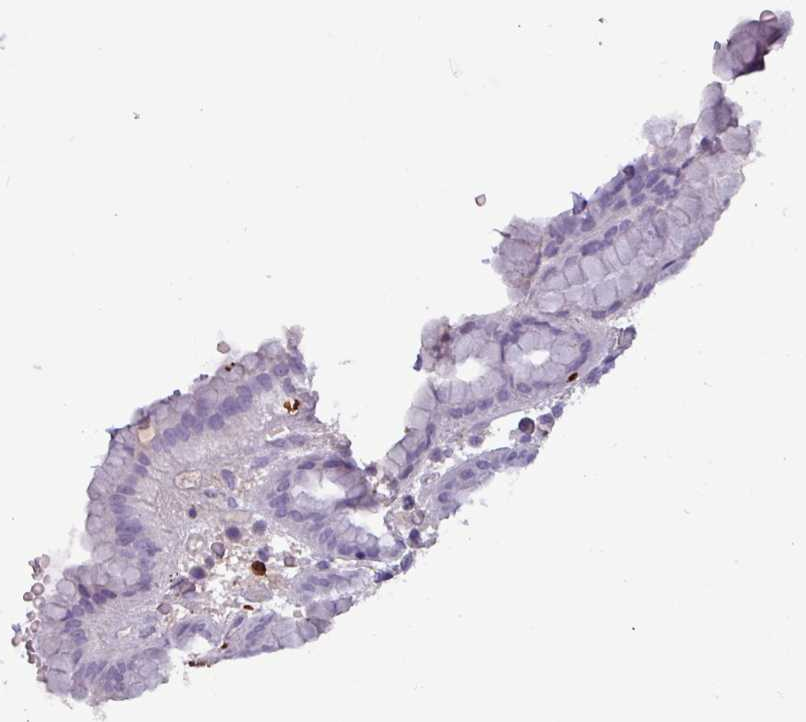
{"staining": {"intensity": "negative", "quantity": "none", "location": "none"}, "tissue": "stomach", "cell_type": "Glandular cells", "image_type": "normal", "snomed": [{"axis": "morphology", "description": "Normal tissue, NOS"}, {"axis": "topography", "description": "Stomach, upper"}, {"axis": "topography", "description": "Stomach, lower"}, {"axis": "topography", "description": "Small intestine"}], "caption": "Human stomach stained for a protein using immunohistochemistry demonstrates no expression in glandular cells.", "gene": "CD8A", "patient": {"sex": "male", "age": 68}}